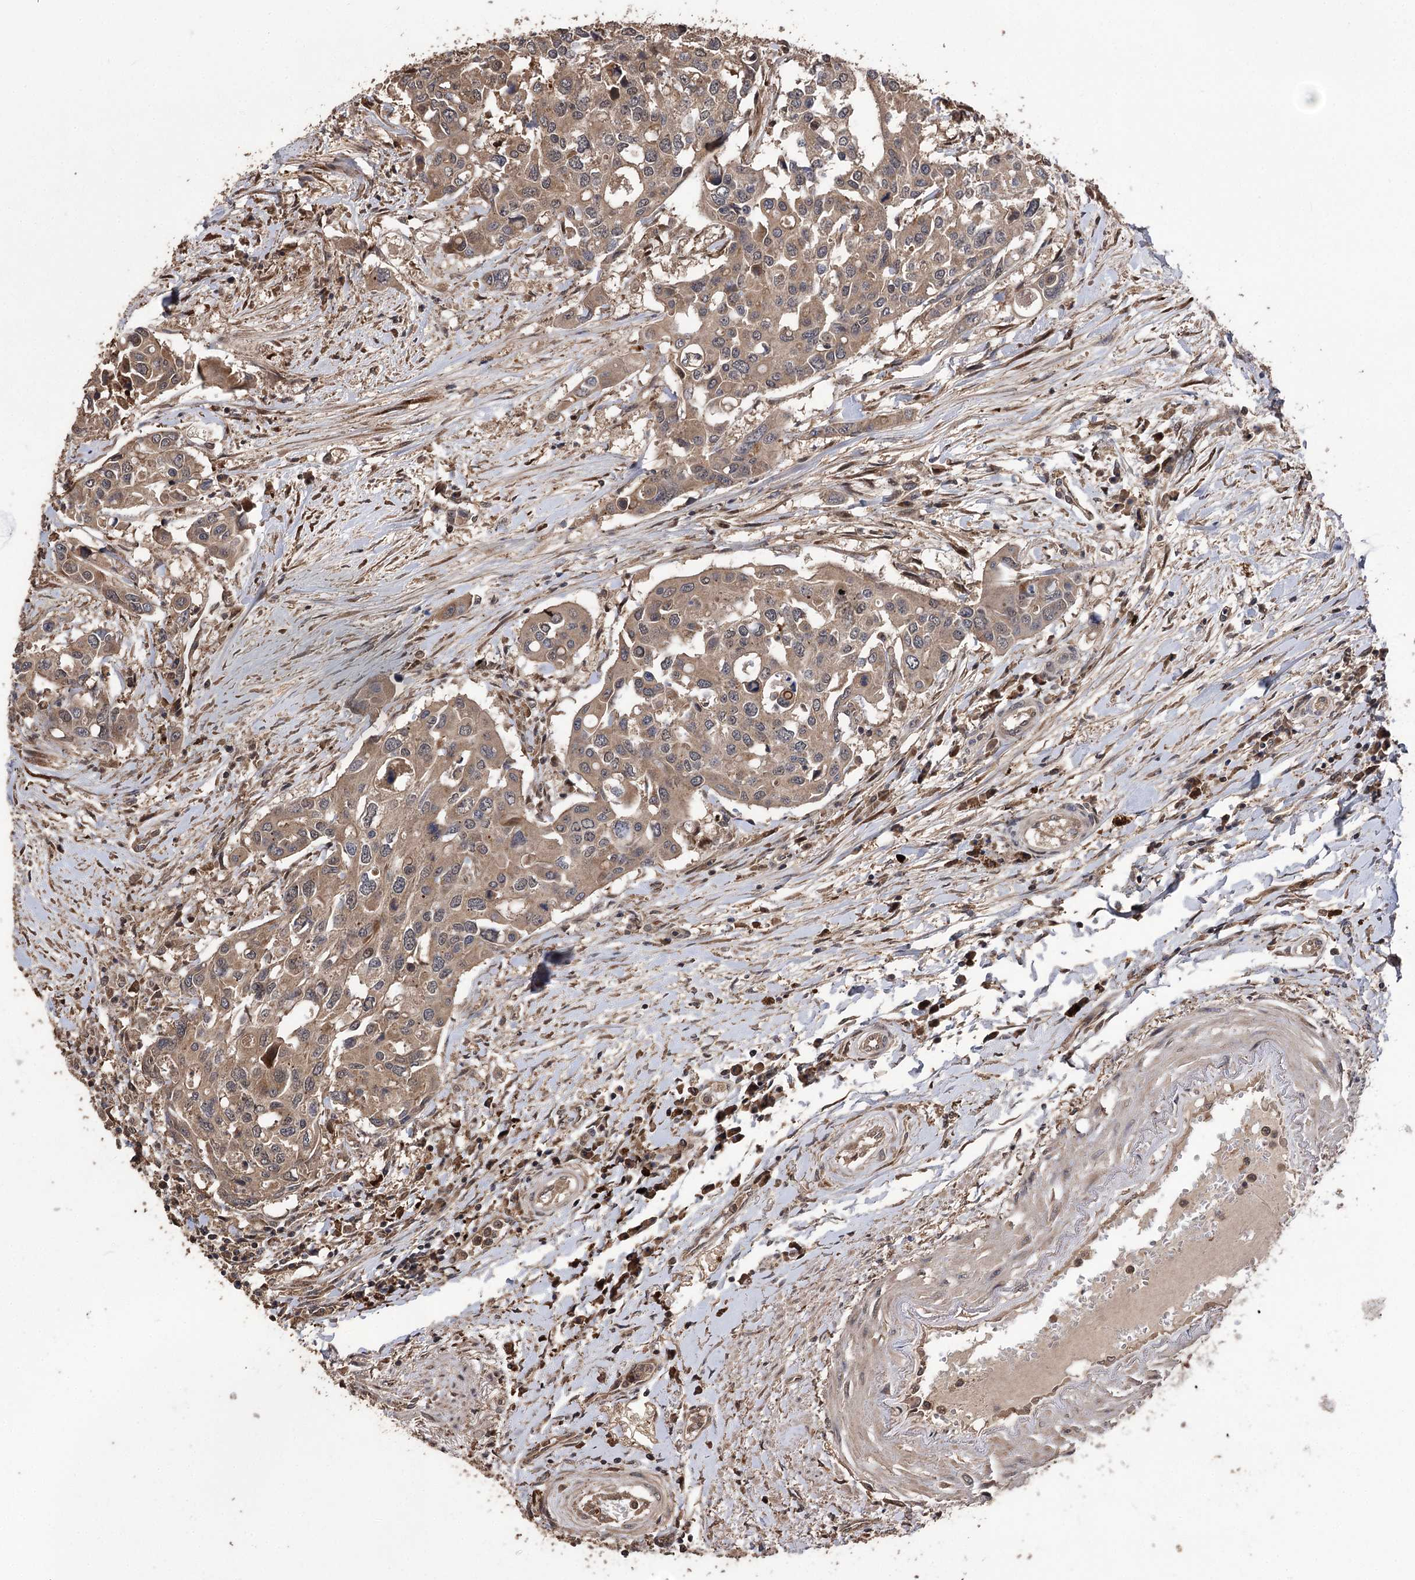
{"staining": {"intensity": "moderate", "quantity": ">75%", "location": "cytoplasmic/membranous"}, "tissue": "colorectal cancer", "cell_type": "Tumor cells", "image_type": "cancer", "snomed": [{"axis": "morphology", "description": "Adenocarcinoma, NOS"}, {"axis": "topography", "description": "Colon"}], "caption": "Tumor cells demonstrate medium levels of moderate cytoplasmic/membranous expression in about >75% of cells in human colorectal cancer (adenocarcinoma).", "gene": "RASSF3", "patient": {"sex": "male", "age": 77}}